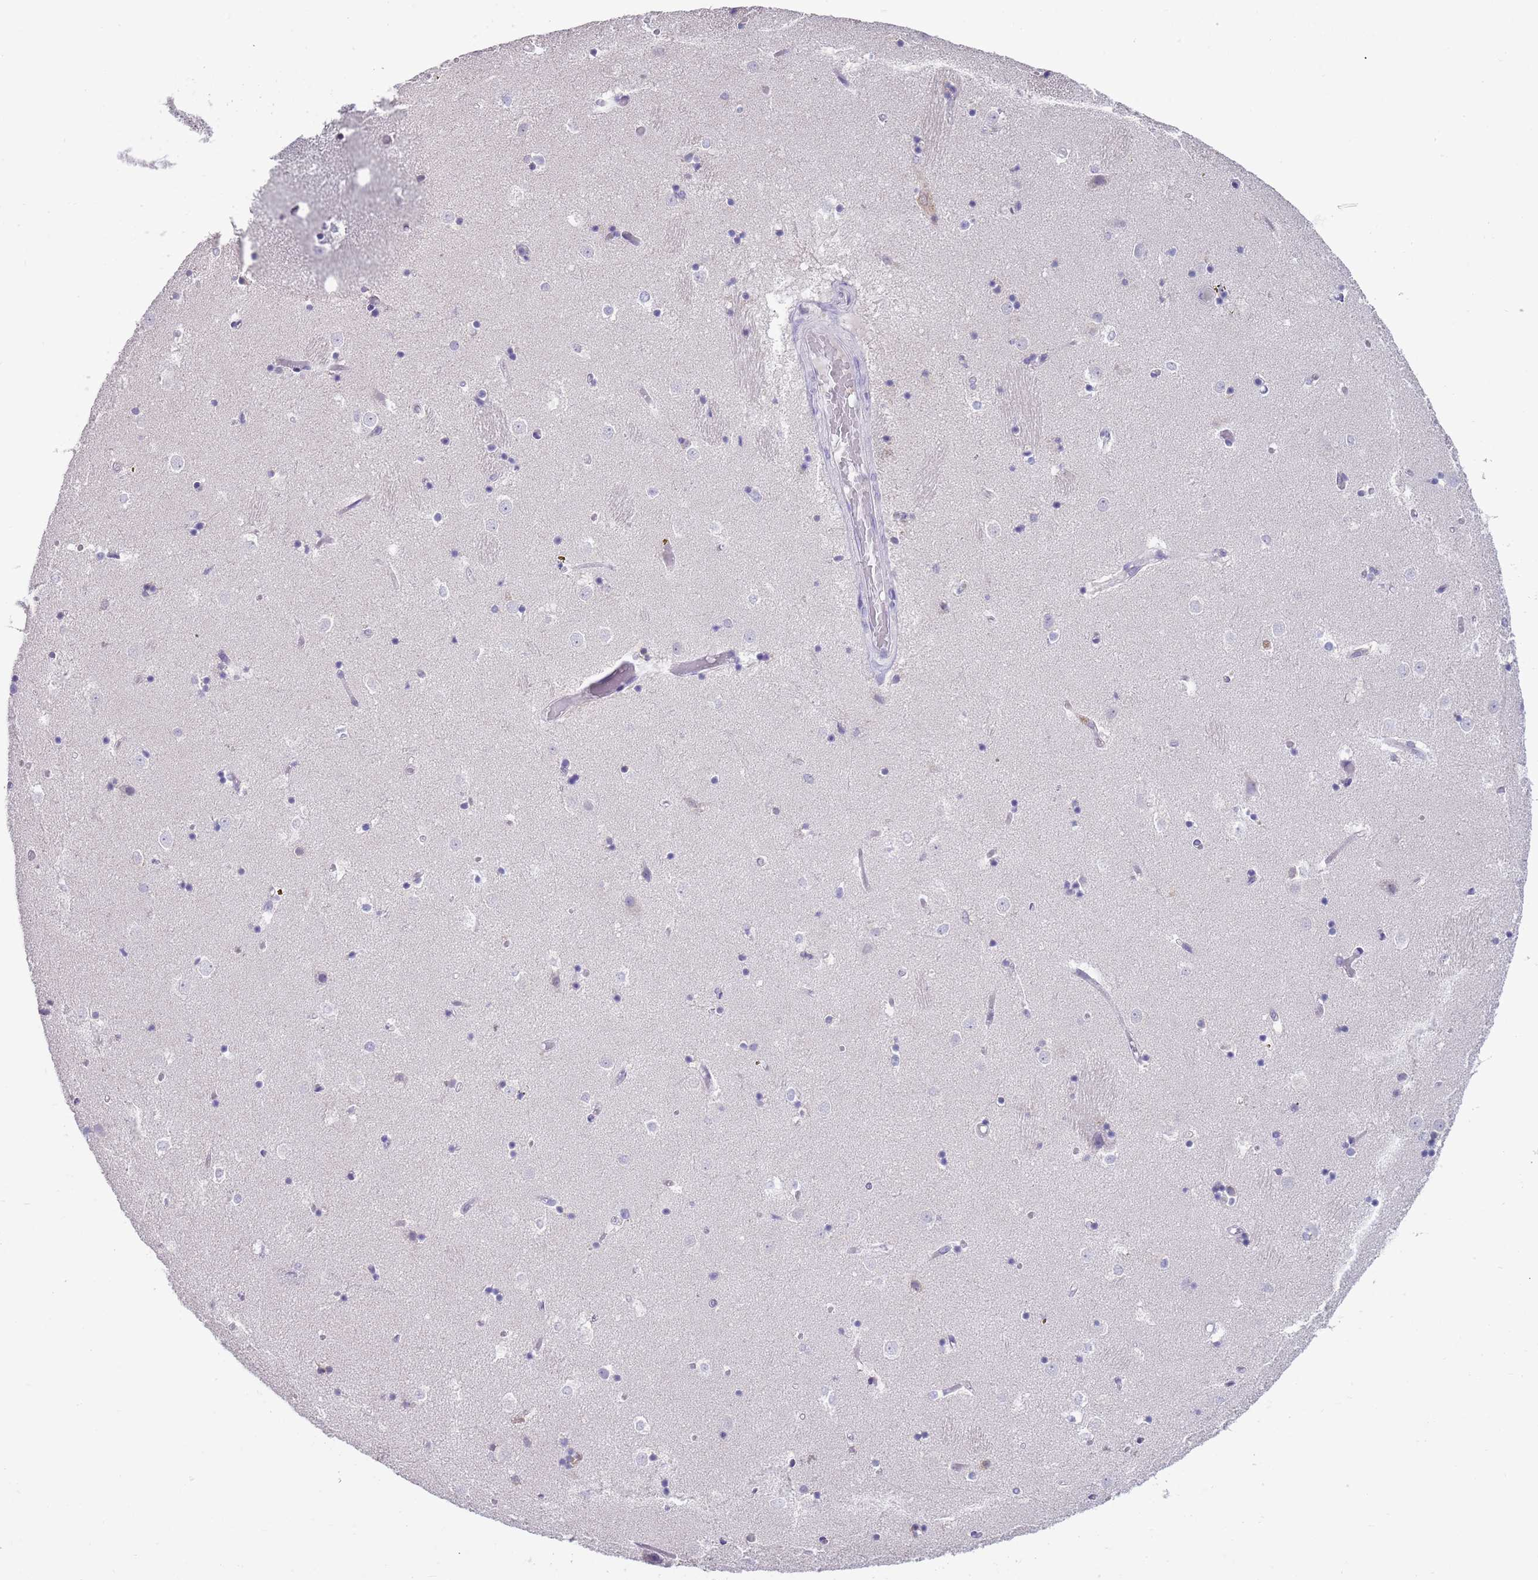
{"staining": {"intensity": "negative", "quantity": "none", "location": "none"}, "tissue": "caudate", "cell_type": "Glial cells", "image_type": "normal", "snomed": [{"axis": "morphology", "description": "Normal tissue, NOS"}, {"axis": "topography", "description": "Lateral ventricle wall"}], "caption": "This is an immunohistochemistry (IHC) photomicrograph of benign human caudate. There is no positivity in glial cells.", "gene": "SEPHS2", "patient": {"sex": "female", "age": 52}}